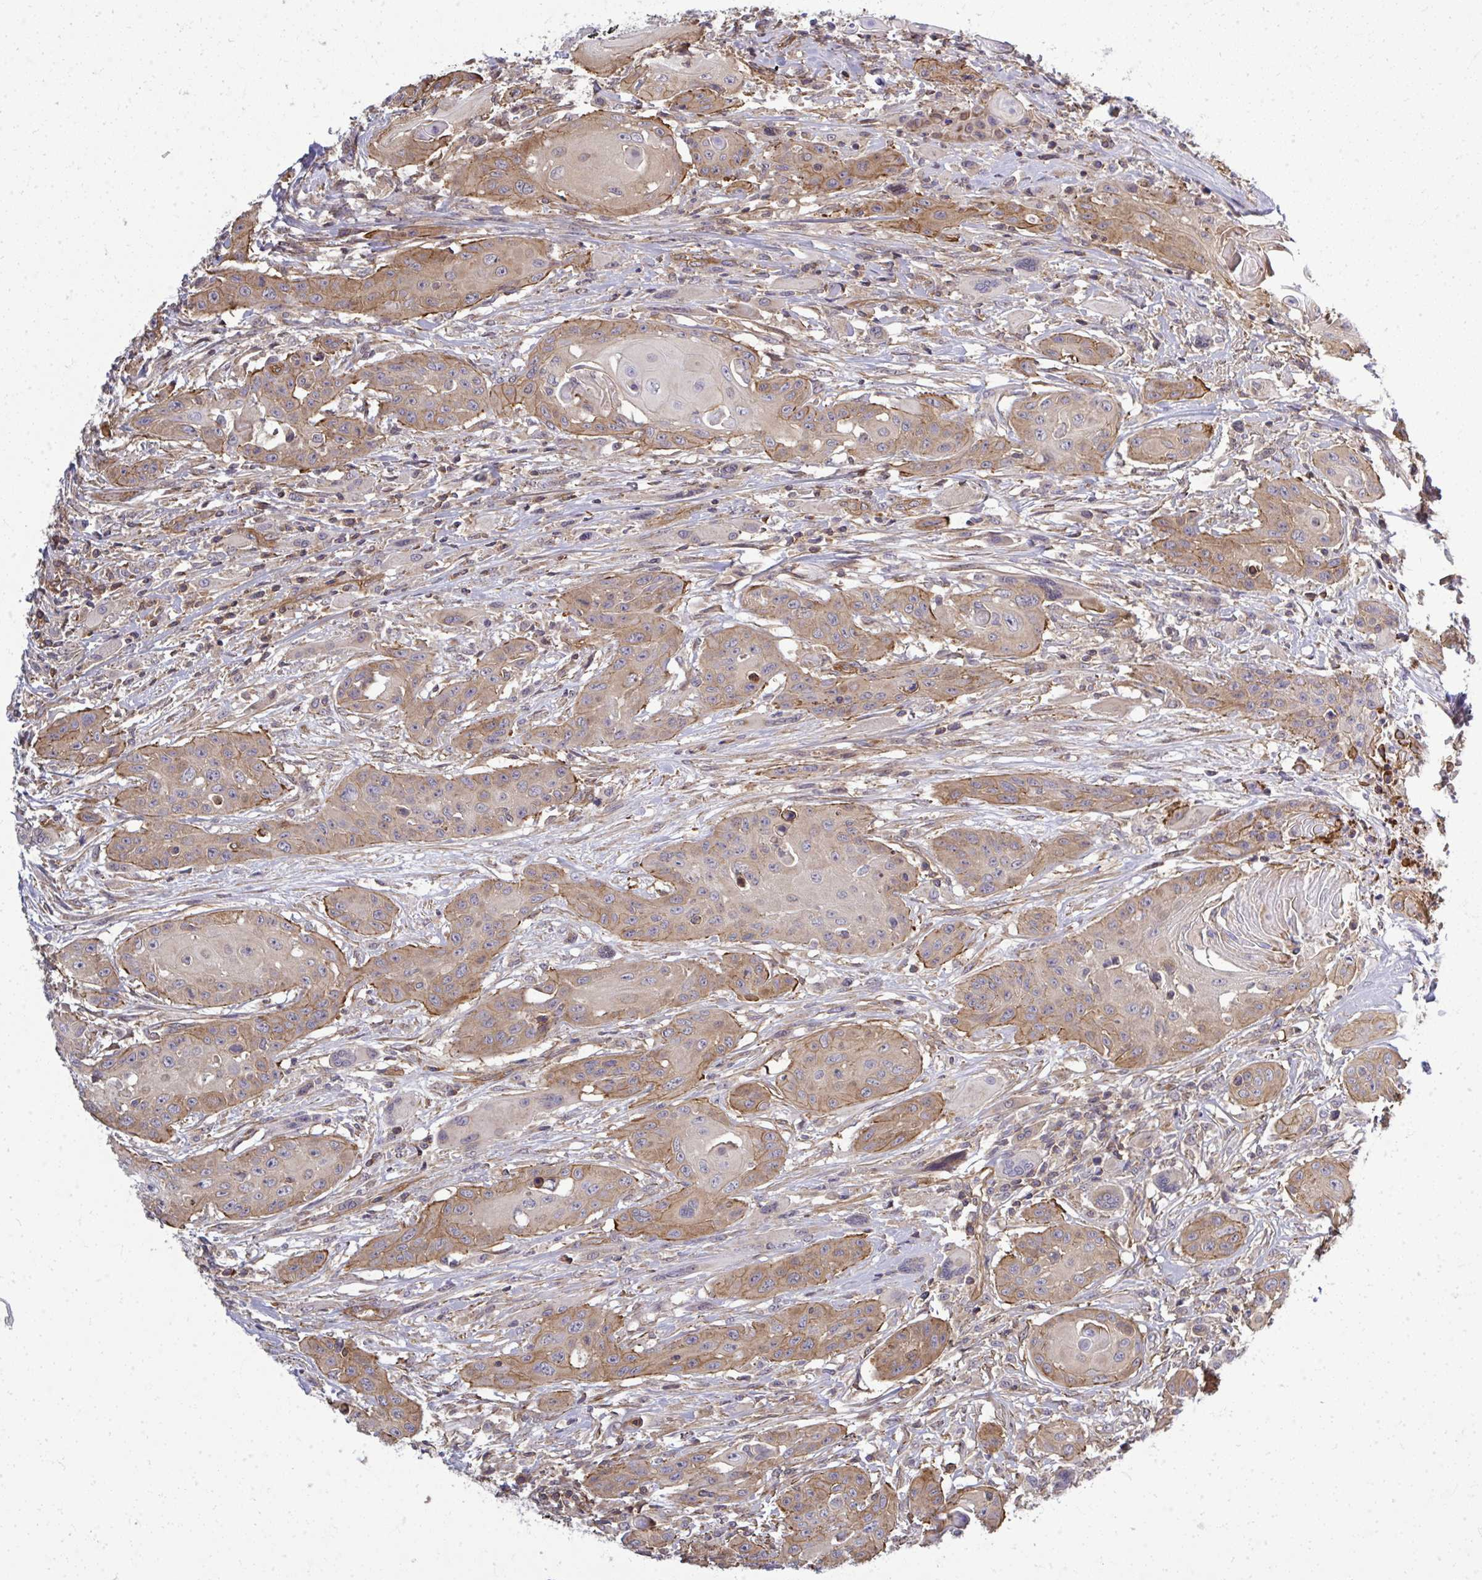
{"staining": {"intensity": "moderate", "quantity": "25%-75%", "location": "cytoplasmic/membranous"}, "tissue": "head and neck cancer", "cell_type": "Tumor cells", "image_type": "cancer", "snomed": [{"axis": "morphology", "description": "Squamous cell carcinoma, NOS"}, {"axis": "topography", "description": "Oral tissue"}, {"axis": "topography", "description": "Head-Neck"}, {"axis": "topography", "description": "Neck, NOS"}], "caption": "Immunohistochemistry (DAB) staining of human squamous cell carcinoma (head and neck) exhibits moderate cytoplasmic/membranous protein positivity in about 25%-75% of tumor cells. Using DAB (brown) and hematoxylin (blue) stains, captured at high magnification using brightfield microscopy.", "gene": "FUT10", "patient": {"sex": "female", "age": 55}}